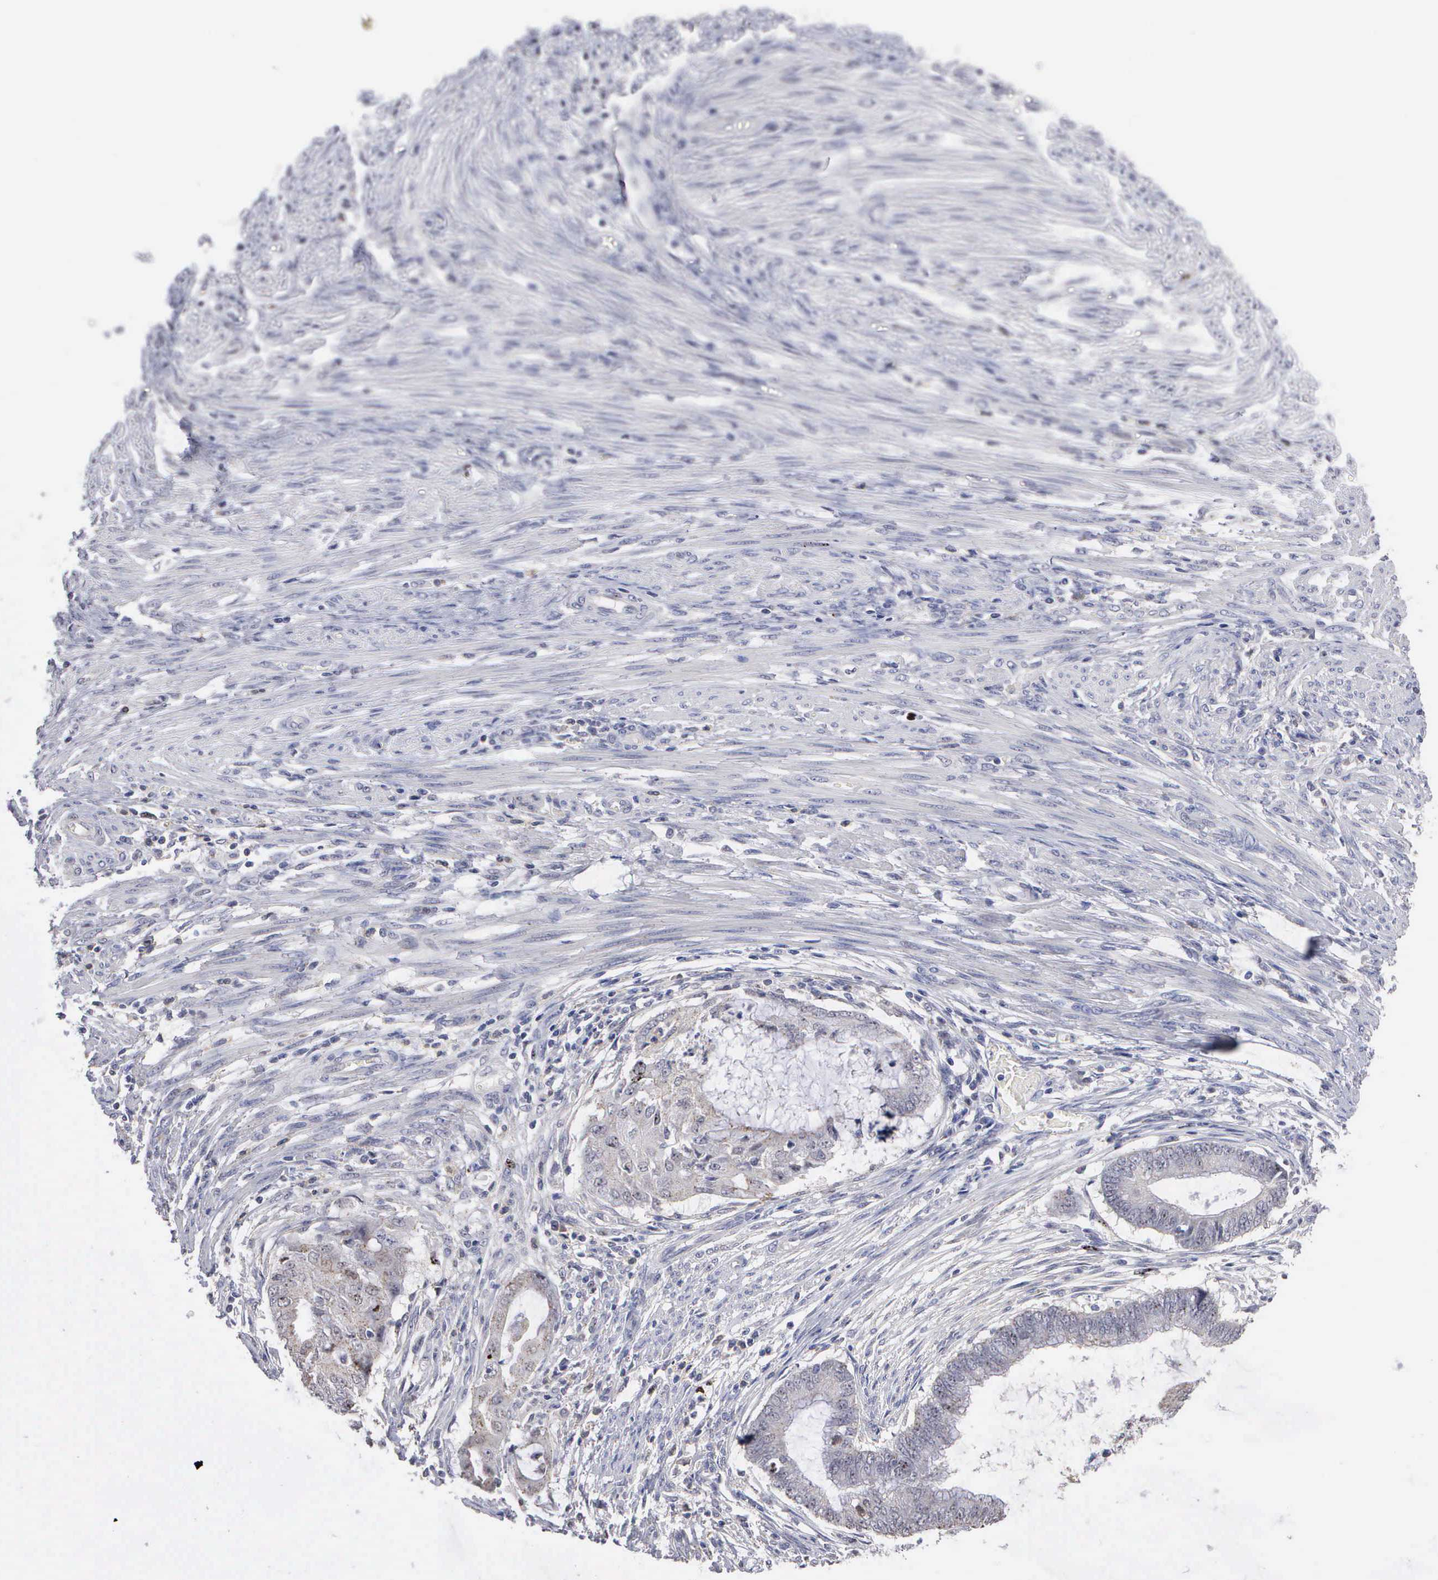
{"staining": {"intensity": "negative", "quantity": "none", "location": "none"}, "tissue": "endometrial cancer", "cell_type": "Tumor cells", "image_type": "cancer", "snomed": [{"axis": "morphology", "description": "Adenocarcinoma, NOS"}, {"axis": "topography", "description": "Endometrium"}], "caption": "IHC of human endometrial cancer (adenocarcinoma) demonstrates no expression in tumor cells.", "gene": "KDM6A", "patient": {"sex": "female", "age": 63}}